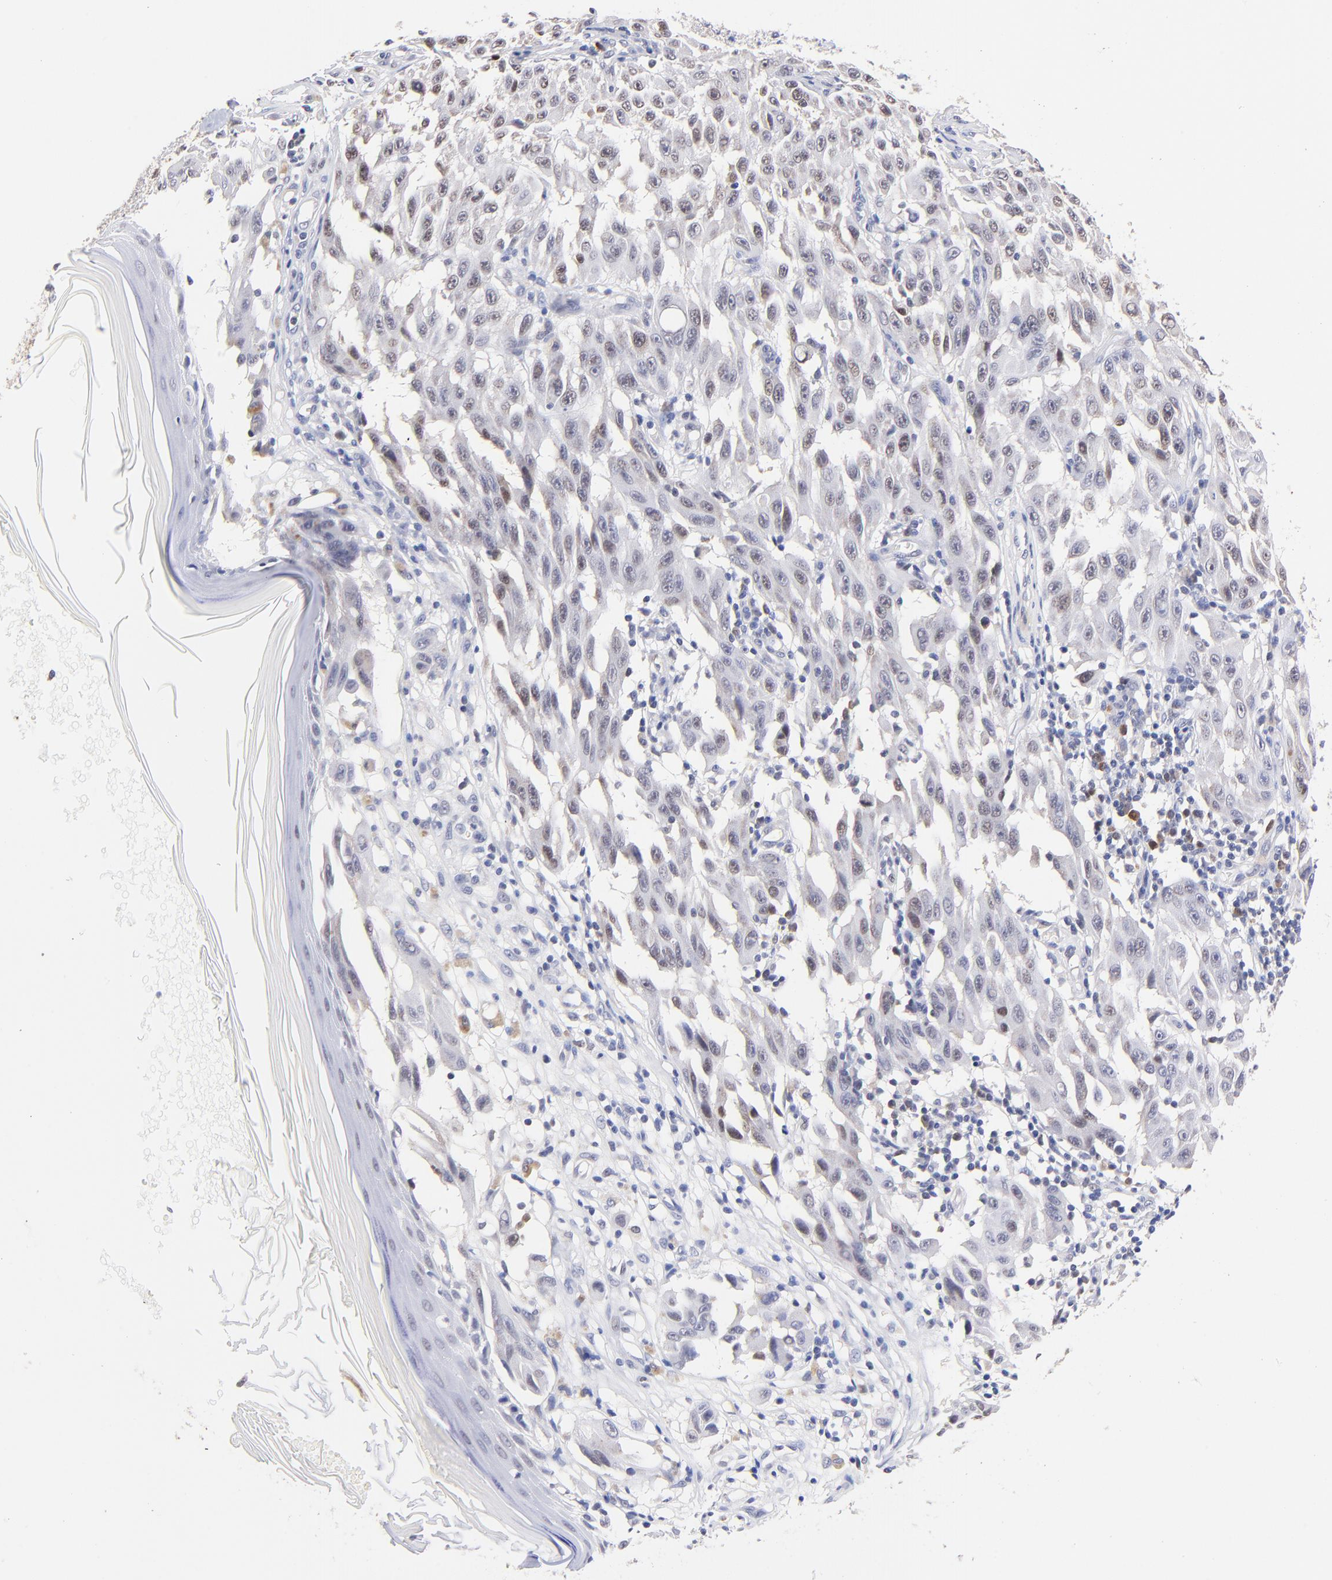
{"staining": {"intensity": "weak", "quantity": "25%-75%", "location": "nuclear"}, "tissue": "melanoma", "cell_type": "Tumor cells", "image_type": "cancer", "snomed": [{"axis": "morphology", "description": "Malignant melanoma, NOS"}, {"axis": "topography", "description": "Skin"}], "caption": "Immunohistochemical staining of malignant melanoma demonstrates low levels of weak nuclear expression in approximately 25%-75% of tumor cells.", "gene": "ZNF155", "patient": {"sex": "male", "age": 30}}